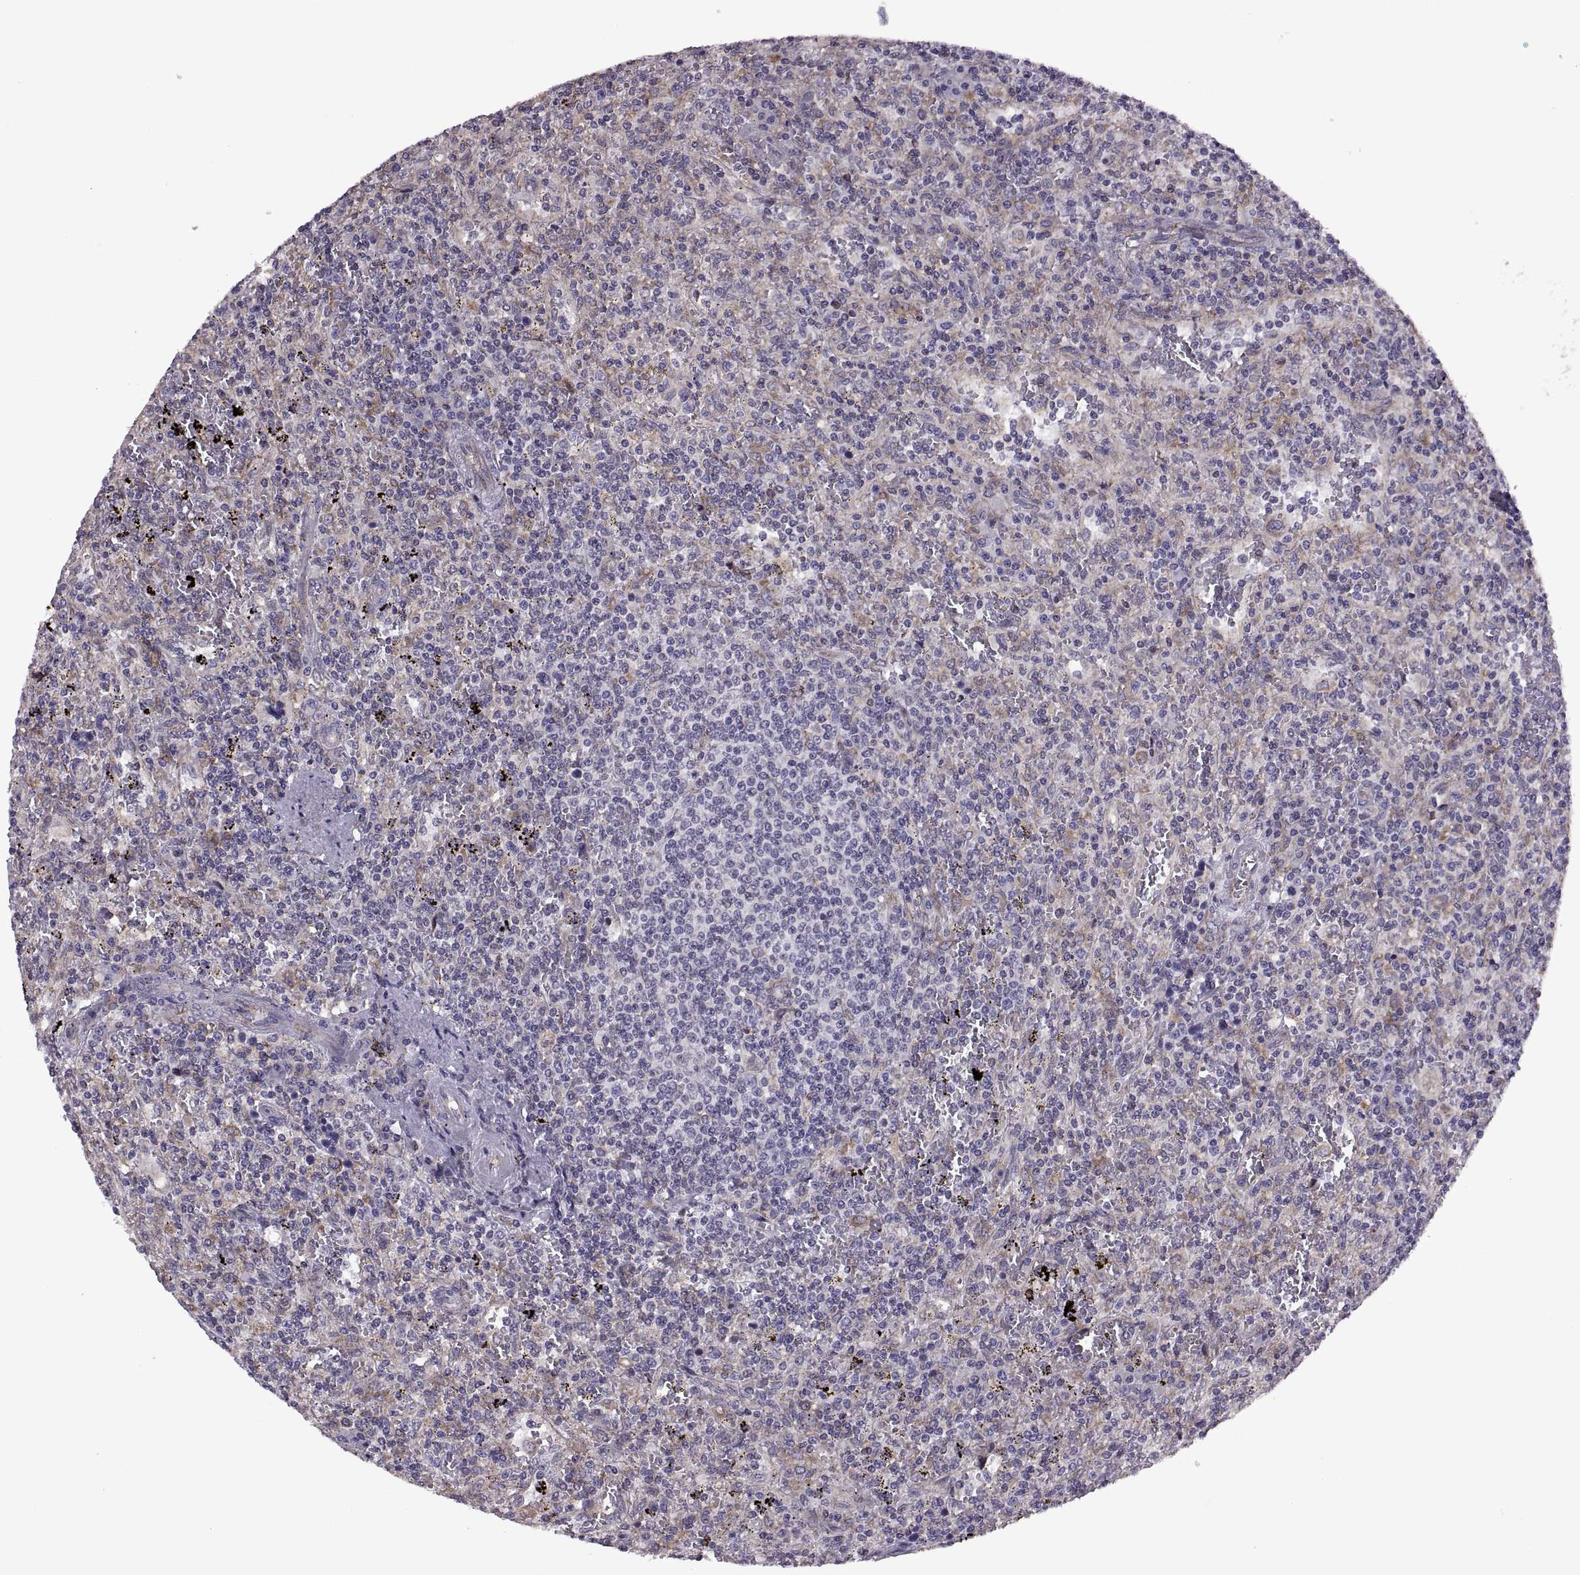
{"staining": {"intensity": "negative", "quantity": "none", "location": "none"}, "tissue": "lymphoma", "cell_type": "Tumor cells", "image_type": "cancer", "snomed": [{"axis": "morphology", "description": "Malignant lymphoma, non-Hodgkin's type, Low grade"}, {"axis": "topography", "description": "Spleen"}], "caption": "A high-resolution histopathology image shows IHC staining of malignant lymphoma, non-Hodgkin's type (low-grade), which shows no significant staining in tumor cells.", "gene": "LETM2", "patient": {"sex": "male", "age": 62}}